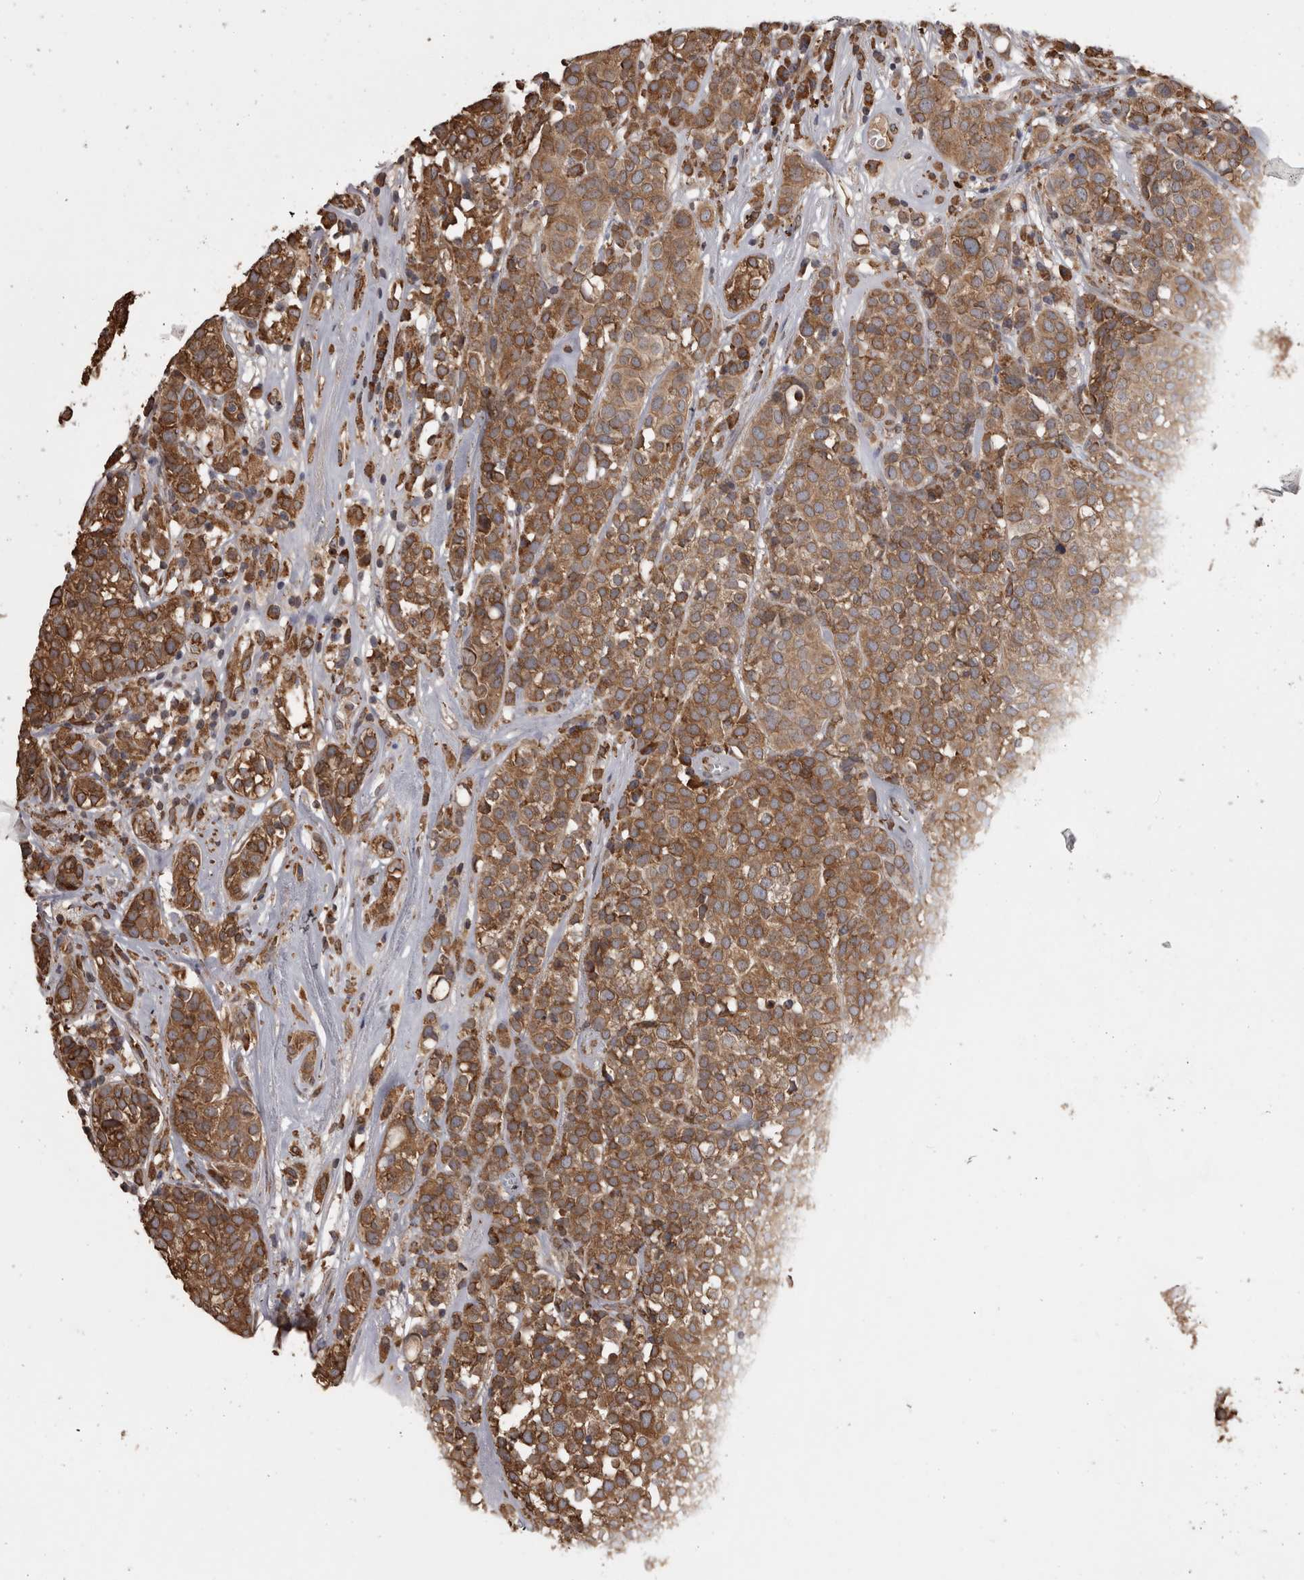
{"staining": {"intensity": "moderate", "quantity": ">75%", "location": "cytoplasmic/membranous"}, "tissue": "head and neck cancer", "cell_type": "Tumor cells", "image_type": "cancer", "snomed": [{"axis": "morphology", "description": "Adenocarcinoma, NOS"}, {"axis": "topography", "description": "Salivary gland"}, {"axis": "topography", "description": "Head-Neck"}], "caption": "Immunohistochemical staining of head and neck cancer (adenocarcinoma) reveals medium levels of moderate cytoplasmic/membranous expression in about >75% of tumor cells. The staining was performed using DAB, with brown indicating positive protein expression. Nuclei are stained blue with hematoxylin.", "gene": "PON2", "patient": {"sex": "female", "age": 65}}